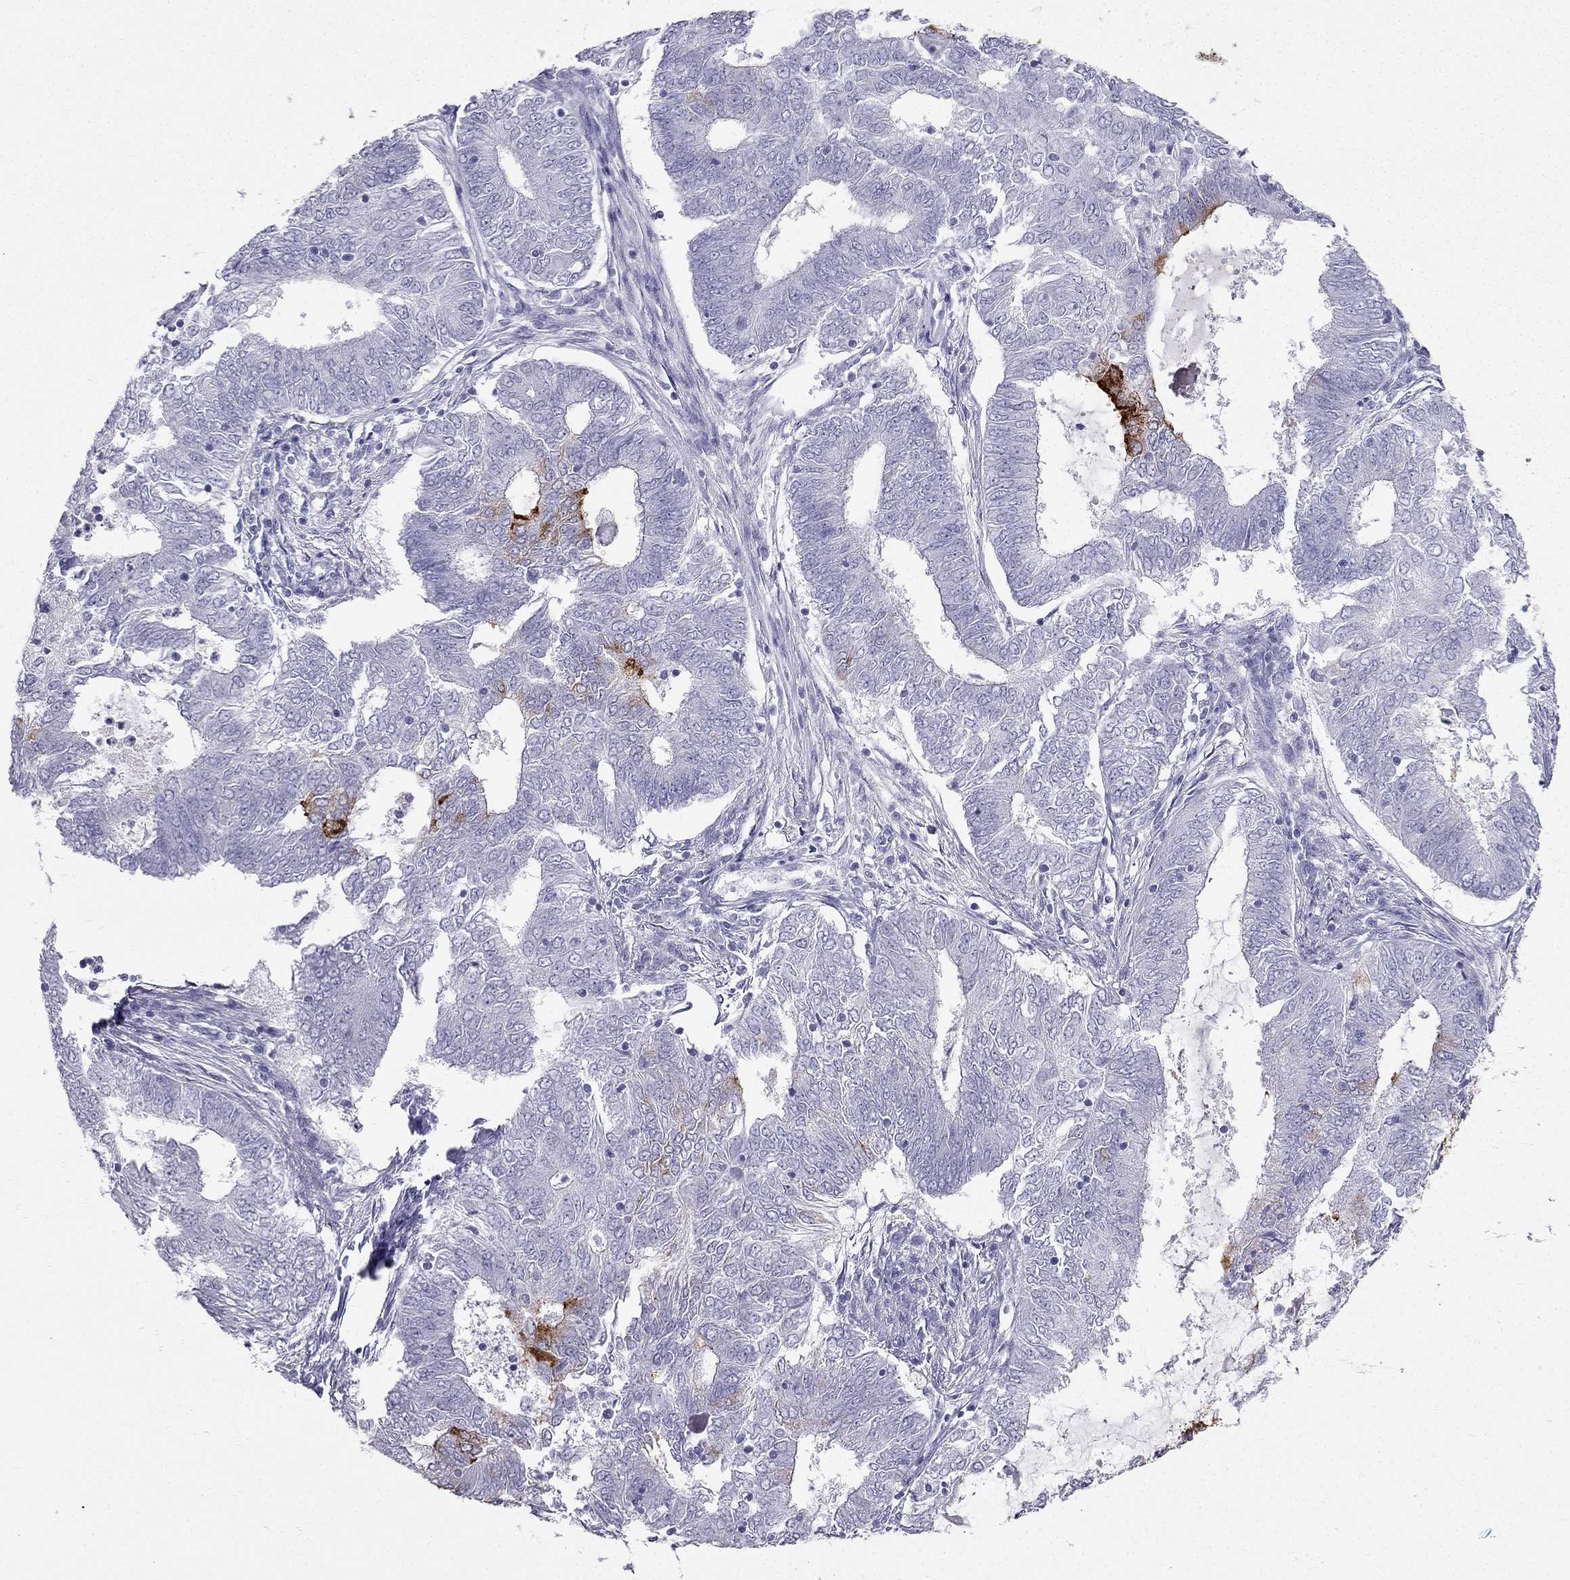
{"staining": {"intensity": "moderate", "quantity": "<25%", "location": "cytoplasmic/membranous"}, "tissue": "endometrial cancer", "cell_type": "Tumor cells", "image_type": "cancer", "snomed": [{"axis": "morphology", "description": "Adenocarcinoma, NOS"}, {"axis": "topography", "description": "Endometrium"}], "caption": "Immunohistochemical staining of human endometrial adenocarcinoma displays low levels of moderate cytoplasmic/membranous staining in about <25% of tumor cells.", "gene": "TFF3", "patient": {"sex": "female", "age": 62}}